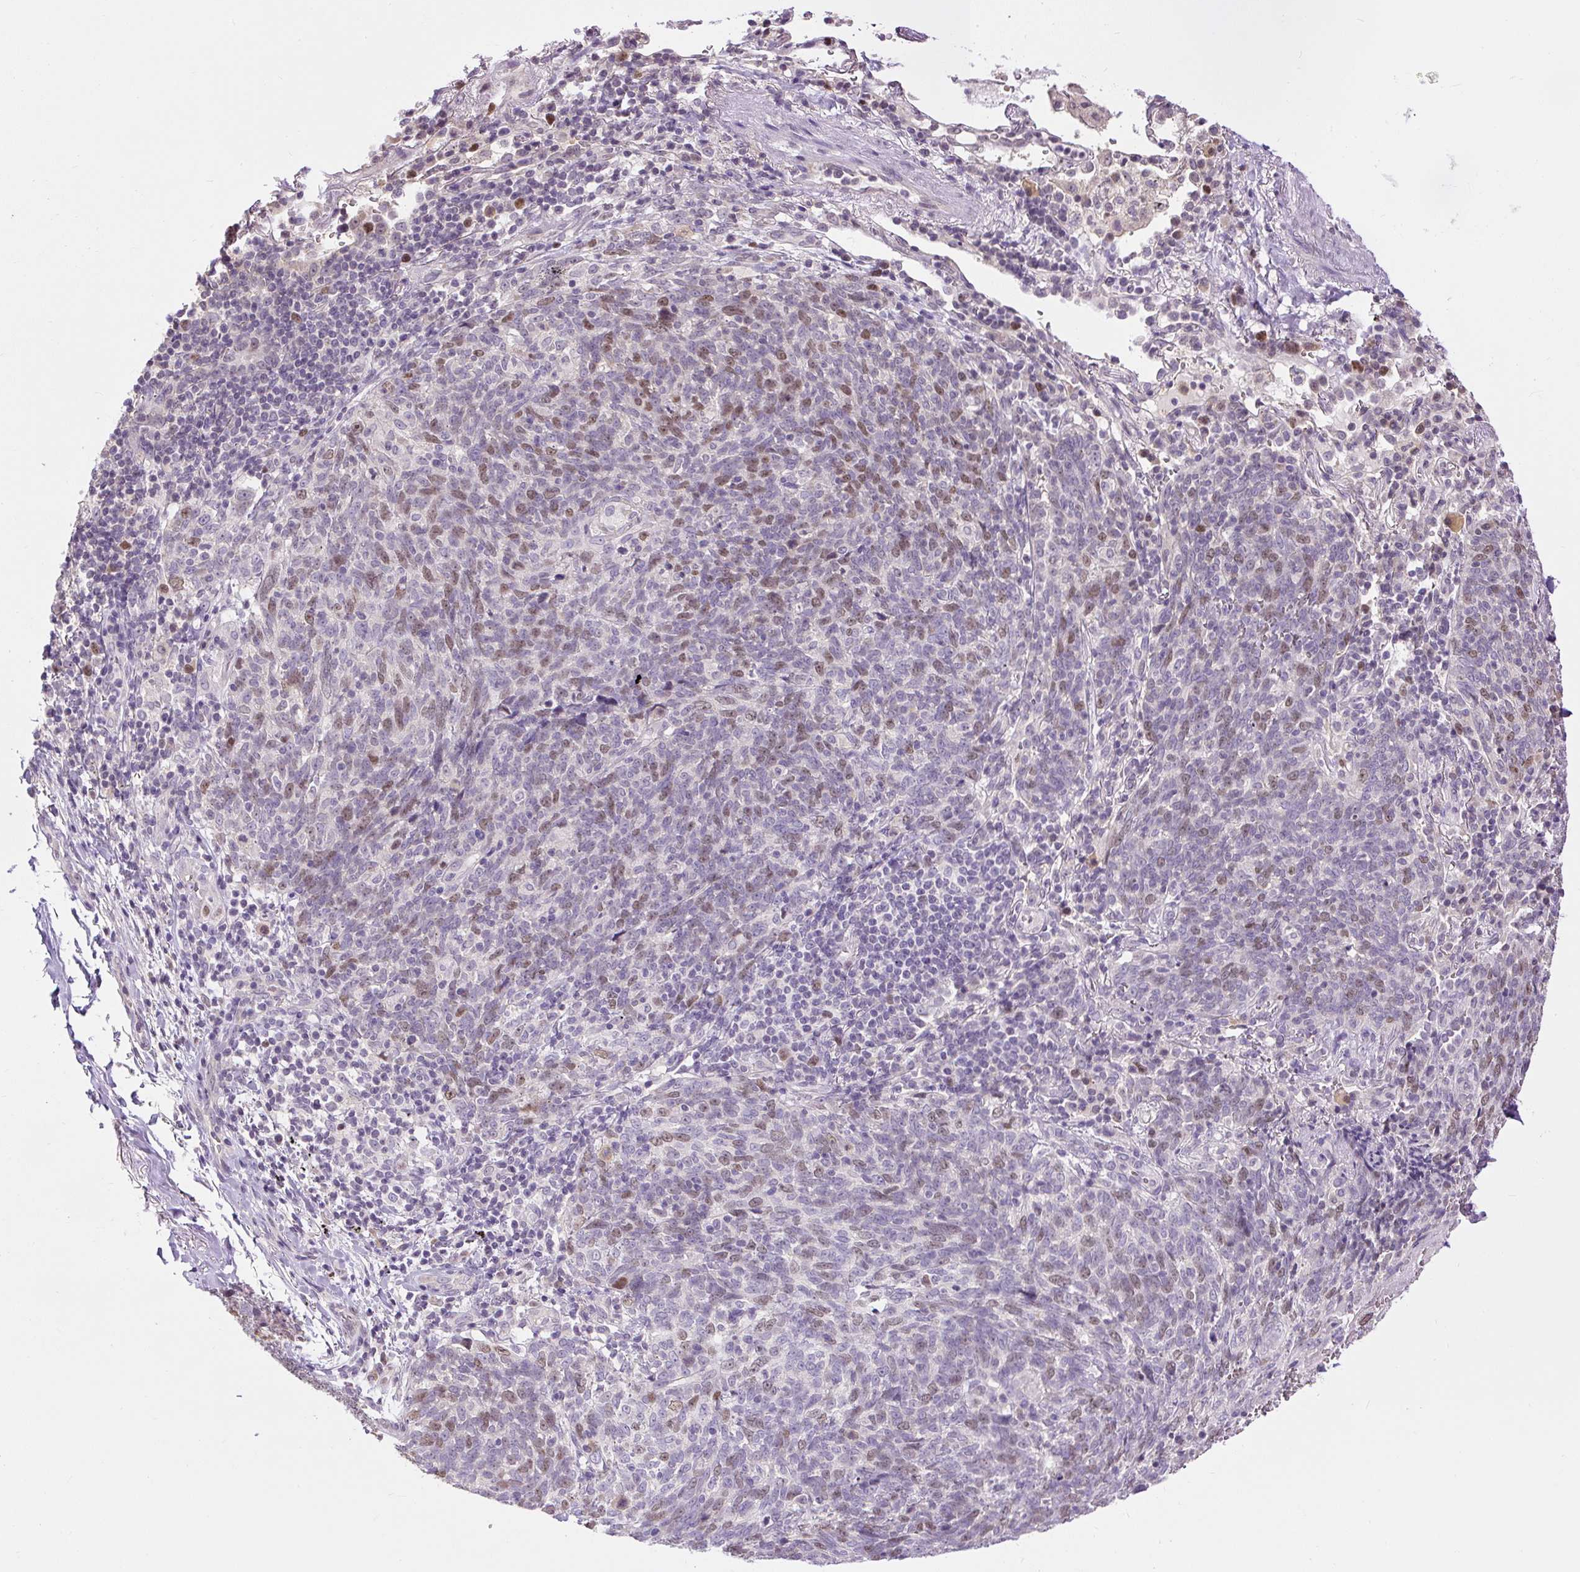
{"staining": {"intensity": "moderate", "quantity": "25%-75%", "location": "nuclear"}, "tissue": "lung cancer", "cell_type": "Tumor cells", "image_type": "cancer", "snomed": [{"axis": "morphology", "description": "Squamous cell carcinoma, NOS"}, {"axis": "topography", "description": "Lung"}], "caption": "There is medium levels of moderate nuclear staining in tumor cells of lung squamous cell carcinoma, as demonstrated by immunohistochemical staining (brown color).", "gene": "RACGAP1", "patient": {"sex": "female", "age": 72}}